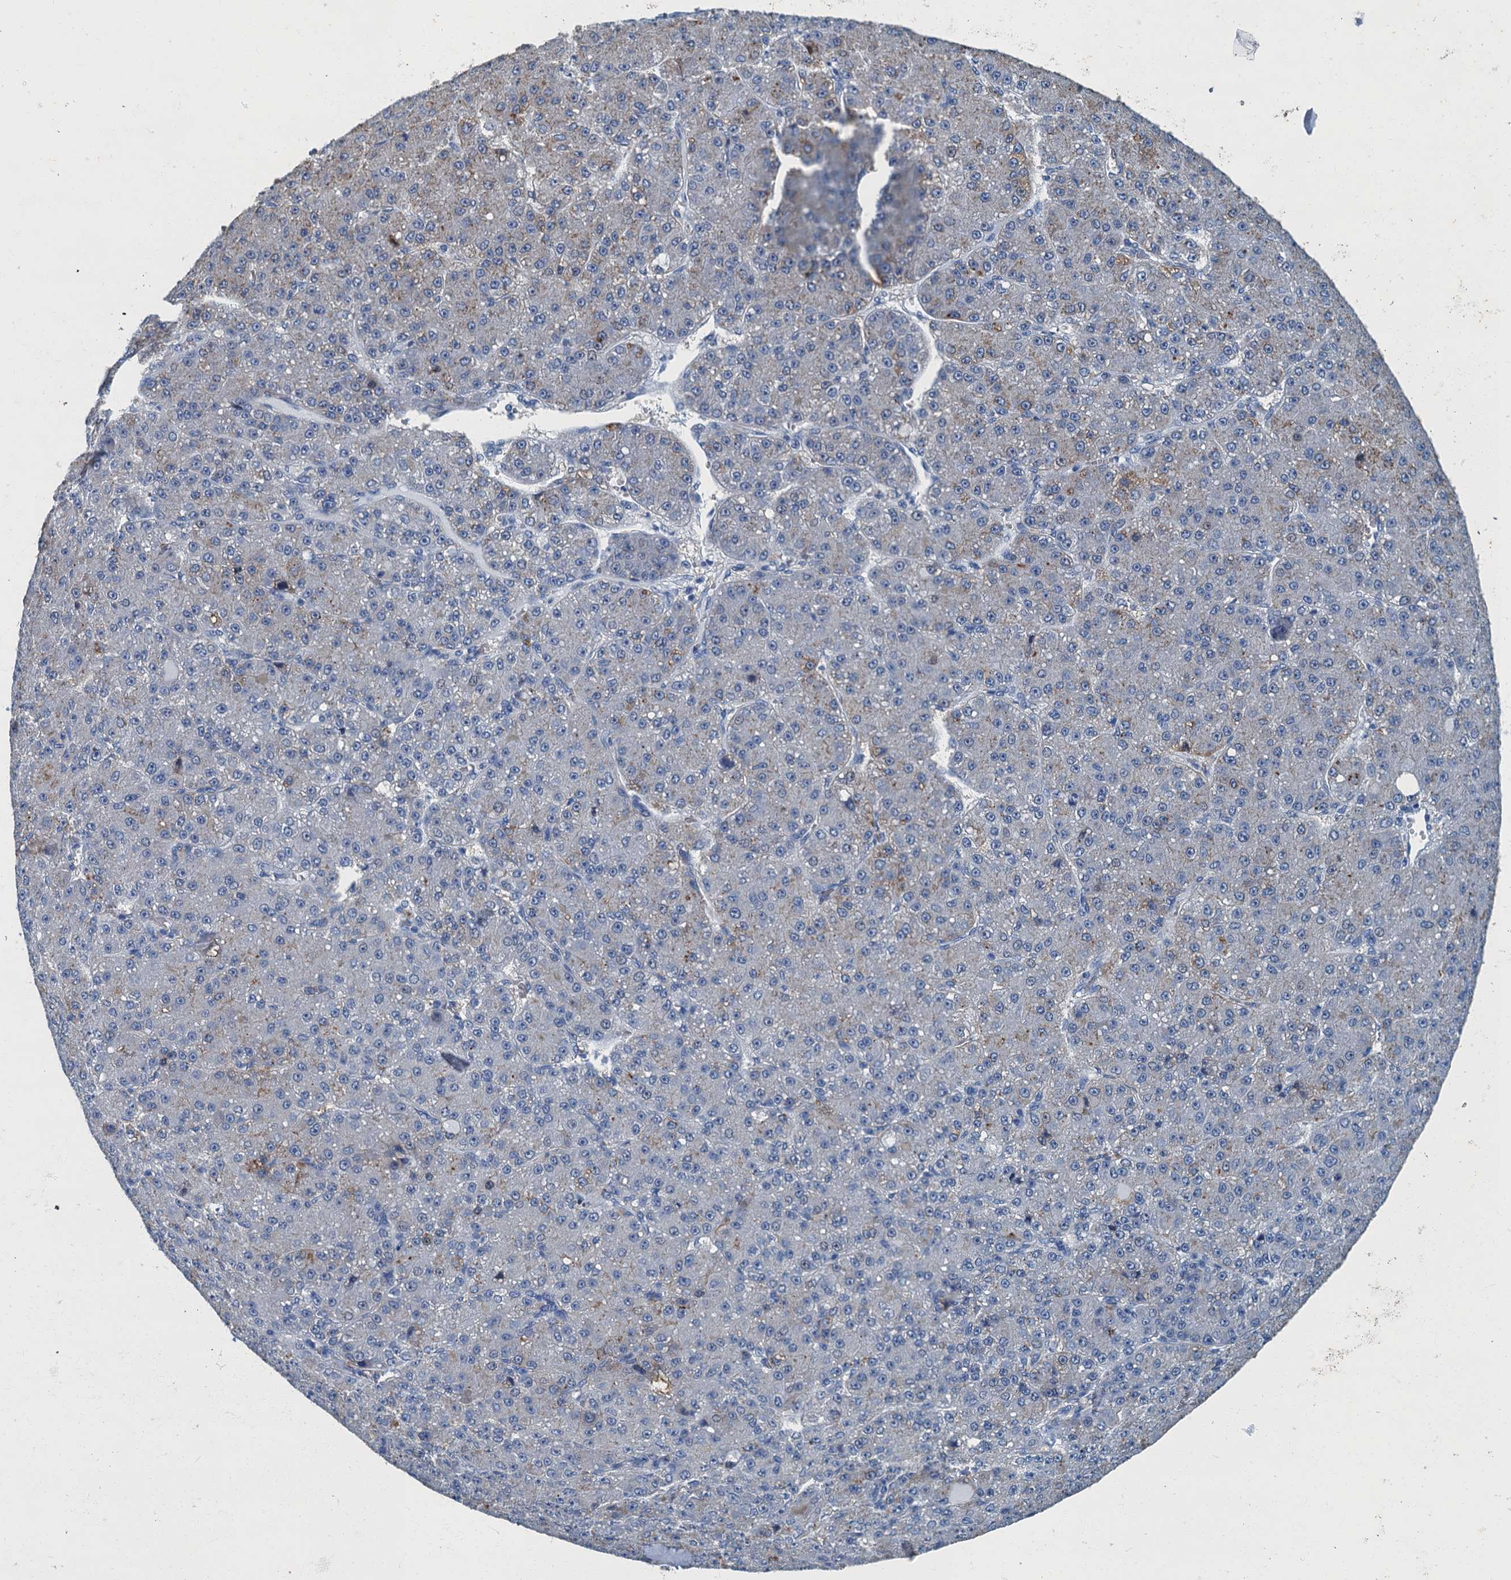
{"staining": {"intensity": "weak", "quantity": "<25%", "location": "cytoplasmic/membranous"}, "tissue": "liver cancer", "cell_type": "Tumor cells", "image_type": "cancer", "snomed": [{"axis": "morphology", "description": "Carcinoma, Hepatocellular, NOS"}, {"axis": "topography", "description": "Liver"}], "caption": "IHC photomicrograph of human liver cancer stained for a protein (brown), which demonstrates no expression in tumor cells.", "gene": "GADL1", "patient": {"sex": "male", "age": 67}}